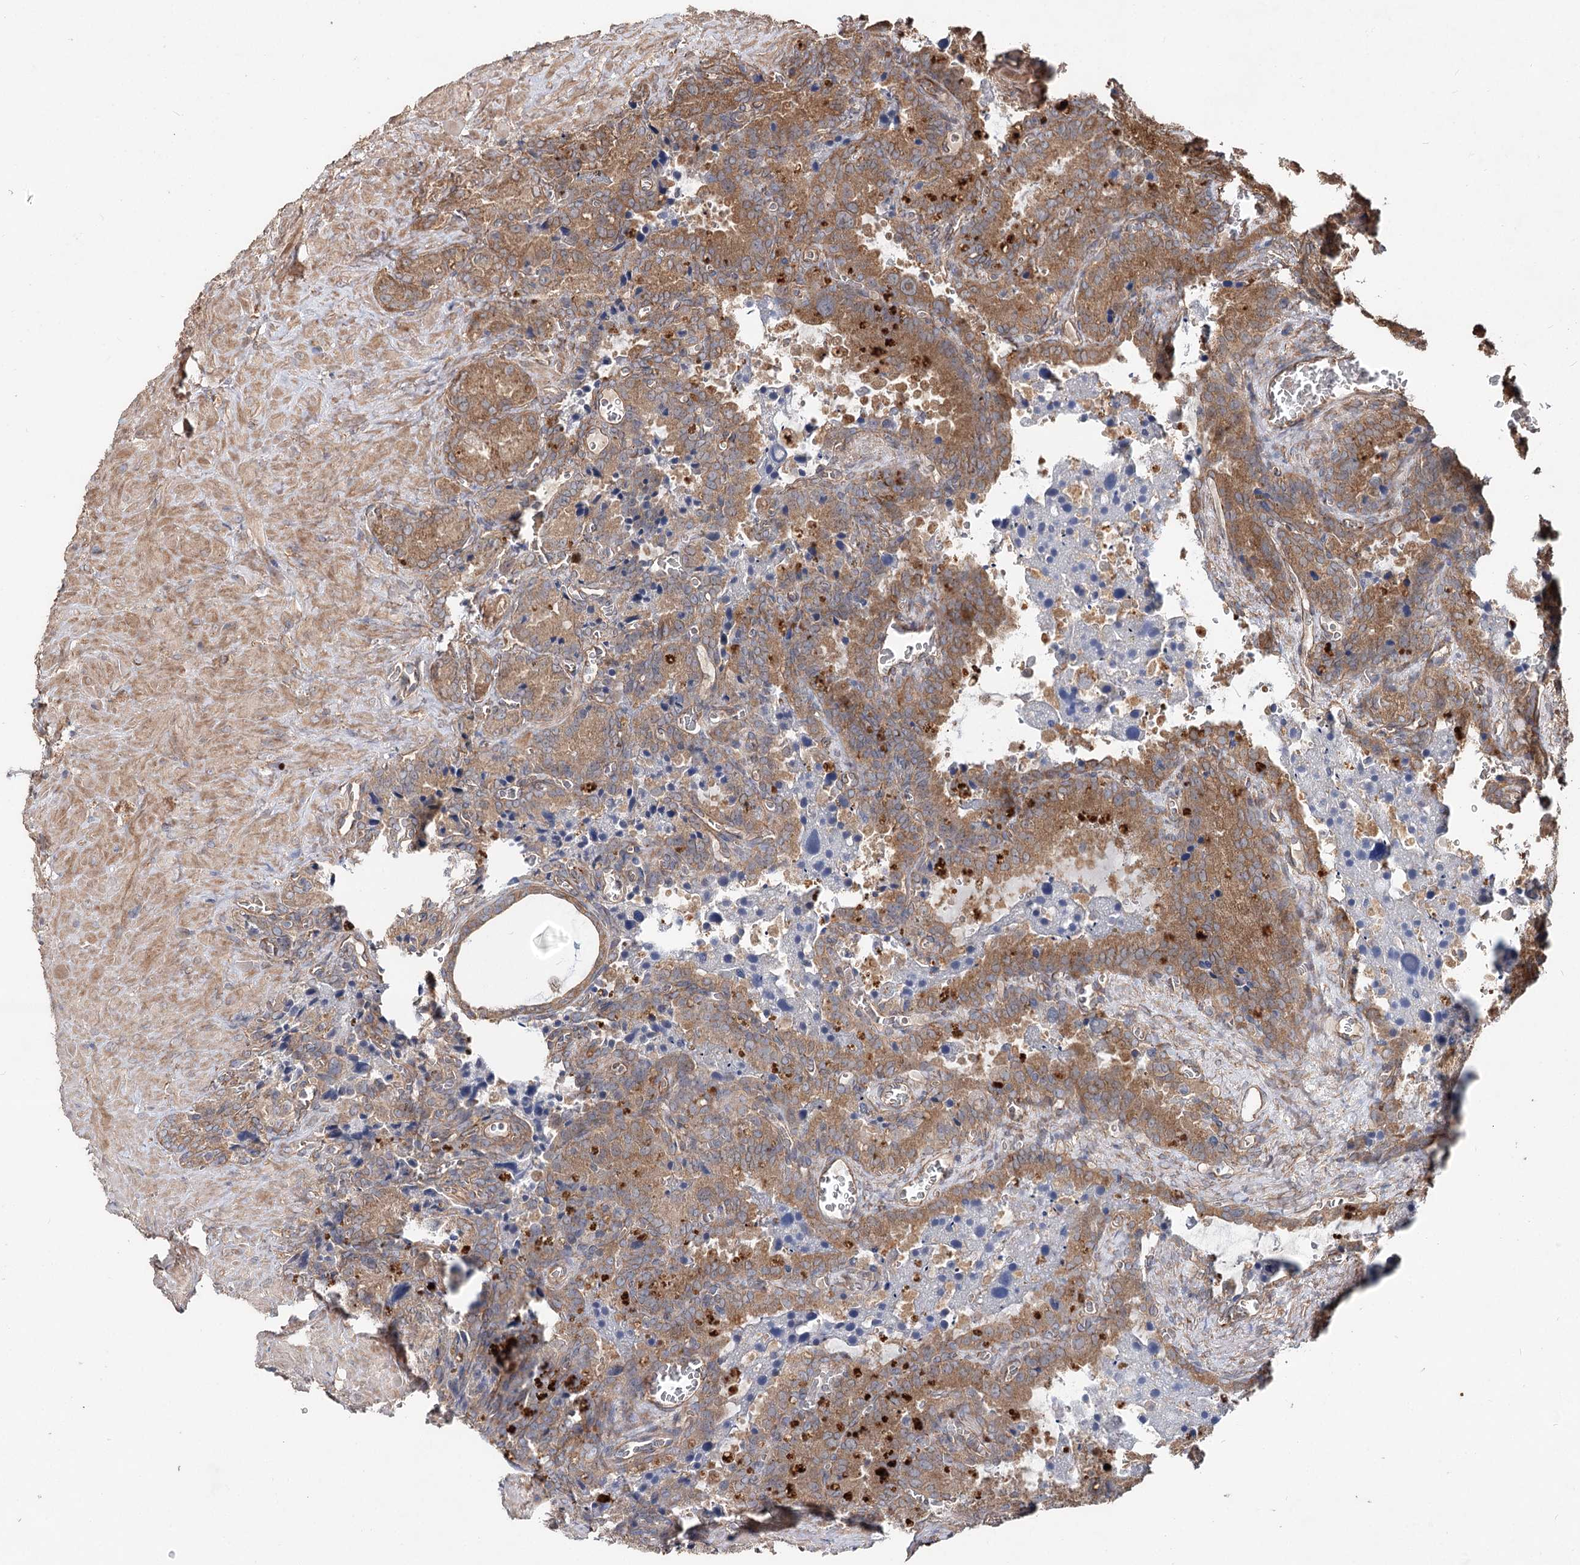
{"staining": {"intensity": "moderate", "quantity": "25%-75%", "location": "cytoplasmic/membranous"}, "tissue": "seminal vesicle", "cell_type": "Glandular cells", "image_type": "normal", "snomed": [{"axis": "morphology", "description": "Normal tissue, NOS"}, {"axis": "topography", "description": "Seminal veicle"}], "caption": "Brown immunohistochemical staining in normal human seminal vesicle displays moderate cytoplasmic/membranous staining in approximately 25%-75% of glandular cells.", "gene": "SPART", "patient": {"sex": "male", "age": 62}}